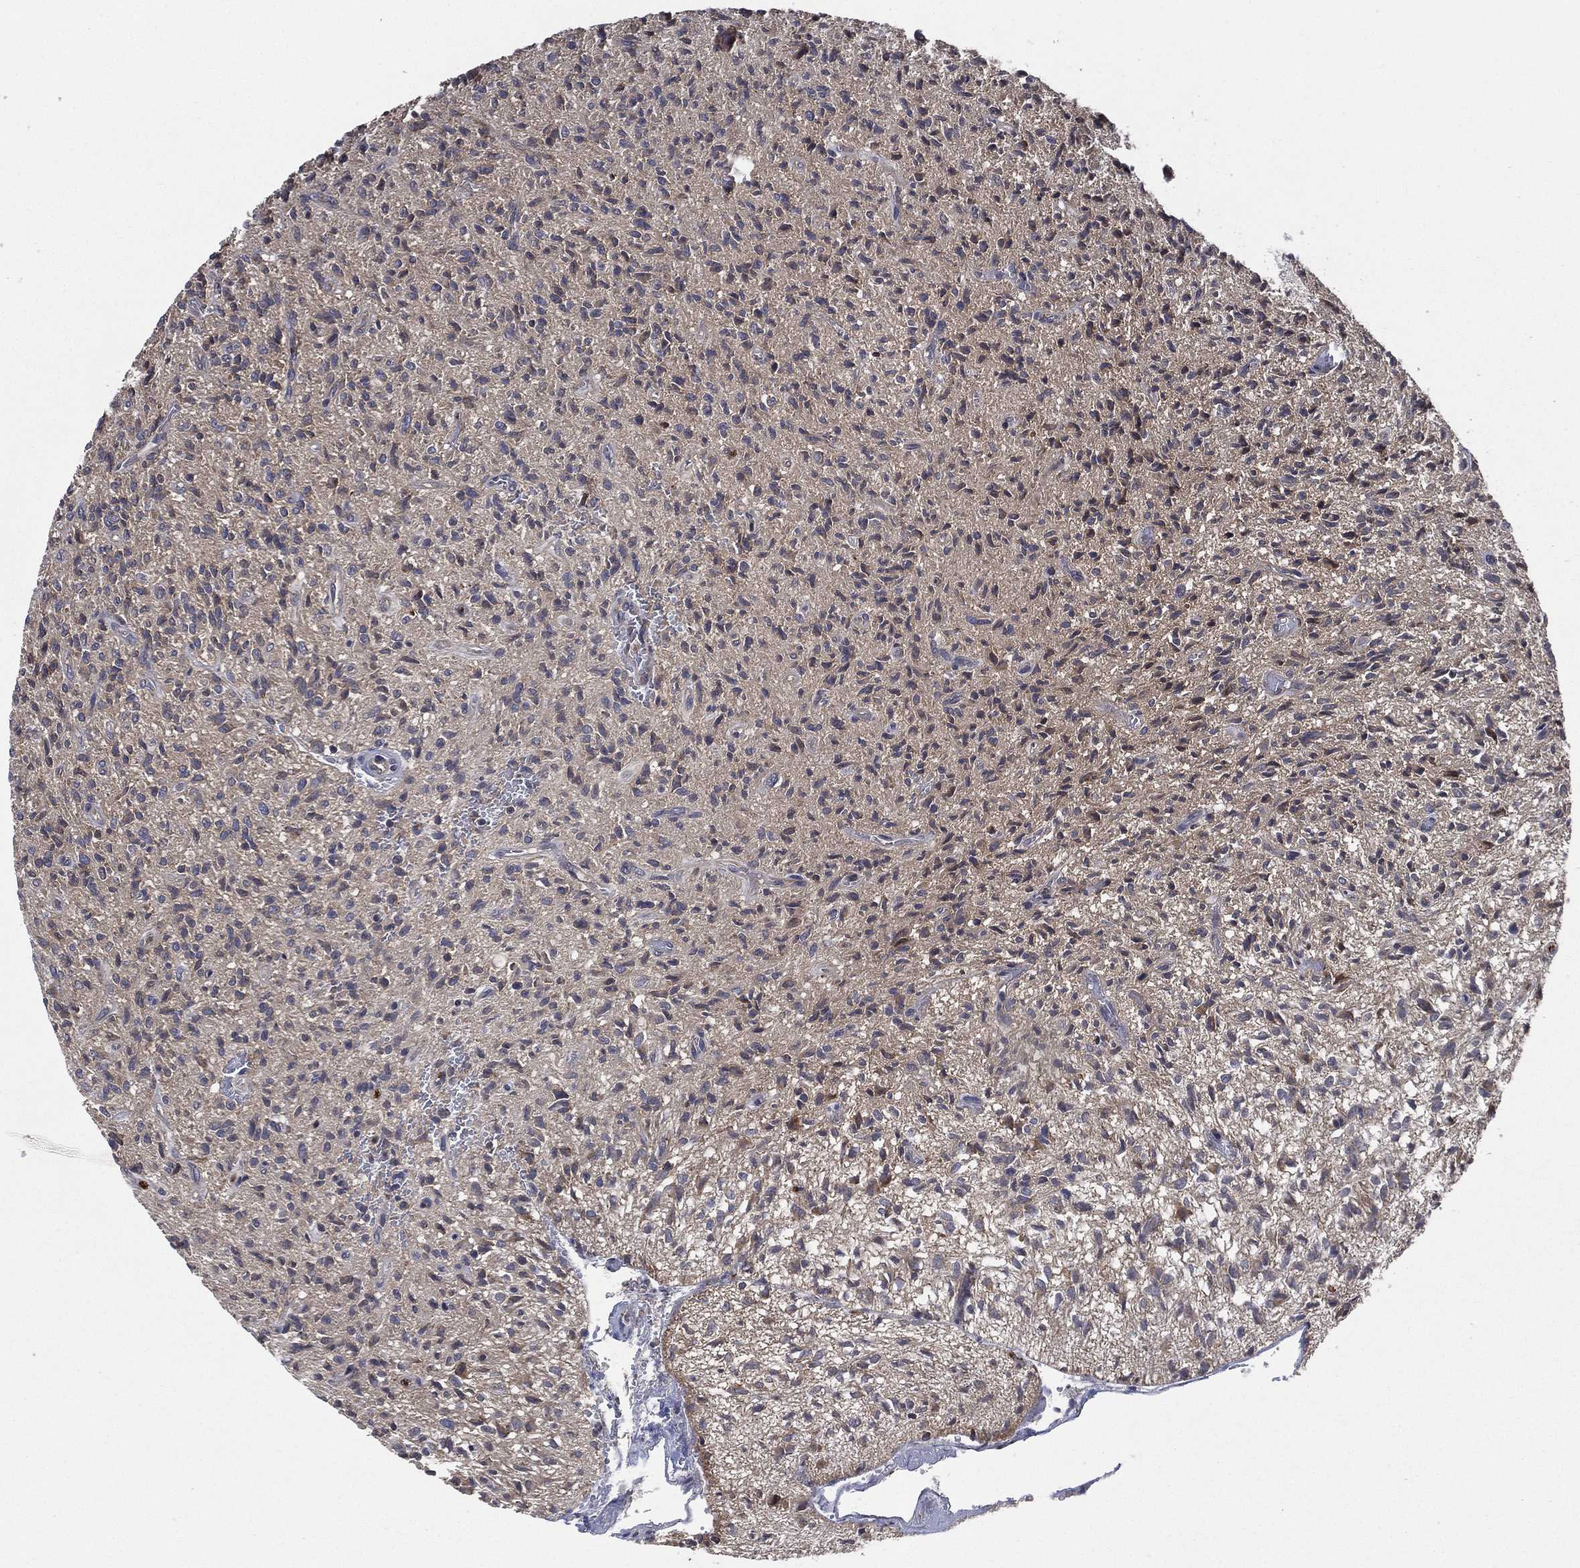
{"staining": {"intensity": "moderate", "quantity": "<25%", "location": "cytoplasmic/membranous"}, "tissue": "glioma", "cell_type": "Tumor cells", "image_type": "cancer", "snomed": [{"axis": "morphology", "description": "Glioma, malignant, High grade"}, {"axis": "topography", "description": "Brain"}], "caption": "Immunohistochemistry photomicrograph of human glioma stained for a protein (brown), which demonstrates low levels of moderate cytoplasmic/membranous staining in about <25% of tumor cells.", "gene": "SMPD3", "patient": {"sex": "male", "age": 64}}